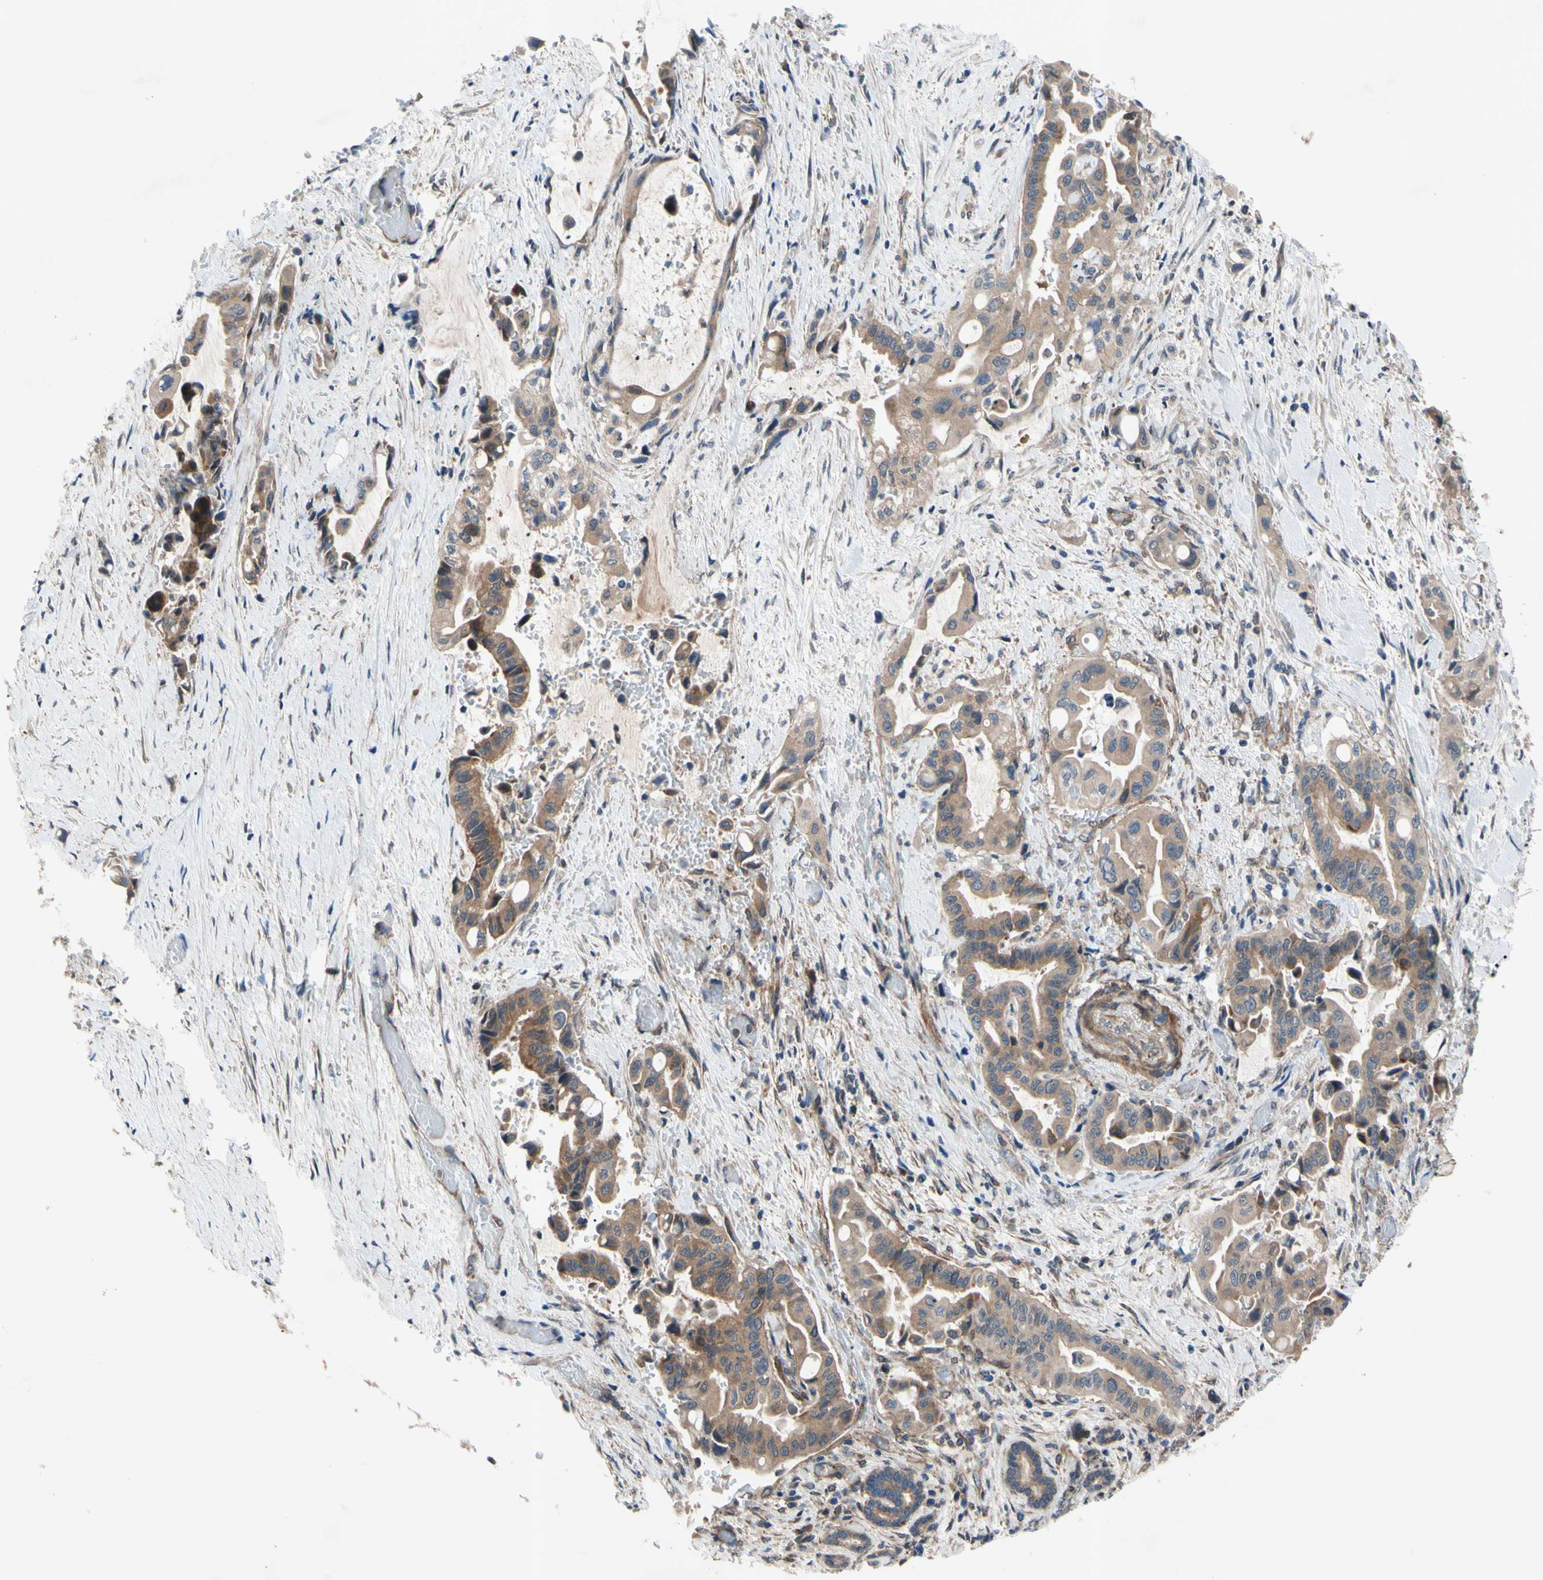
{"staining": {"intensity": "moderate", "quantity": ">75%", "location": "cytoplasmic/membranous"}, "tissue": "liver cancer", "cell_type": "Tumor cells", "image_type": "cancer", "snomed": [{"axis": "morphology", "description": "Cholangiocarcinoma"}, {"axis": "topography", "description": "Liver"}], "caption": "Brown immunohistochemical staining in liver cancer demonstrates moderate cytoplasmic/membranous positivity in approximately >75% of tumor cells. The protein is stained brown, and the nuclei are stained in blue (DAB (3,3'-diaminobenzidine) IHC with brightfield microscopy, high magnification).", "gene": "SVIL", "patient": {"sex": "female", "age": 61}}